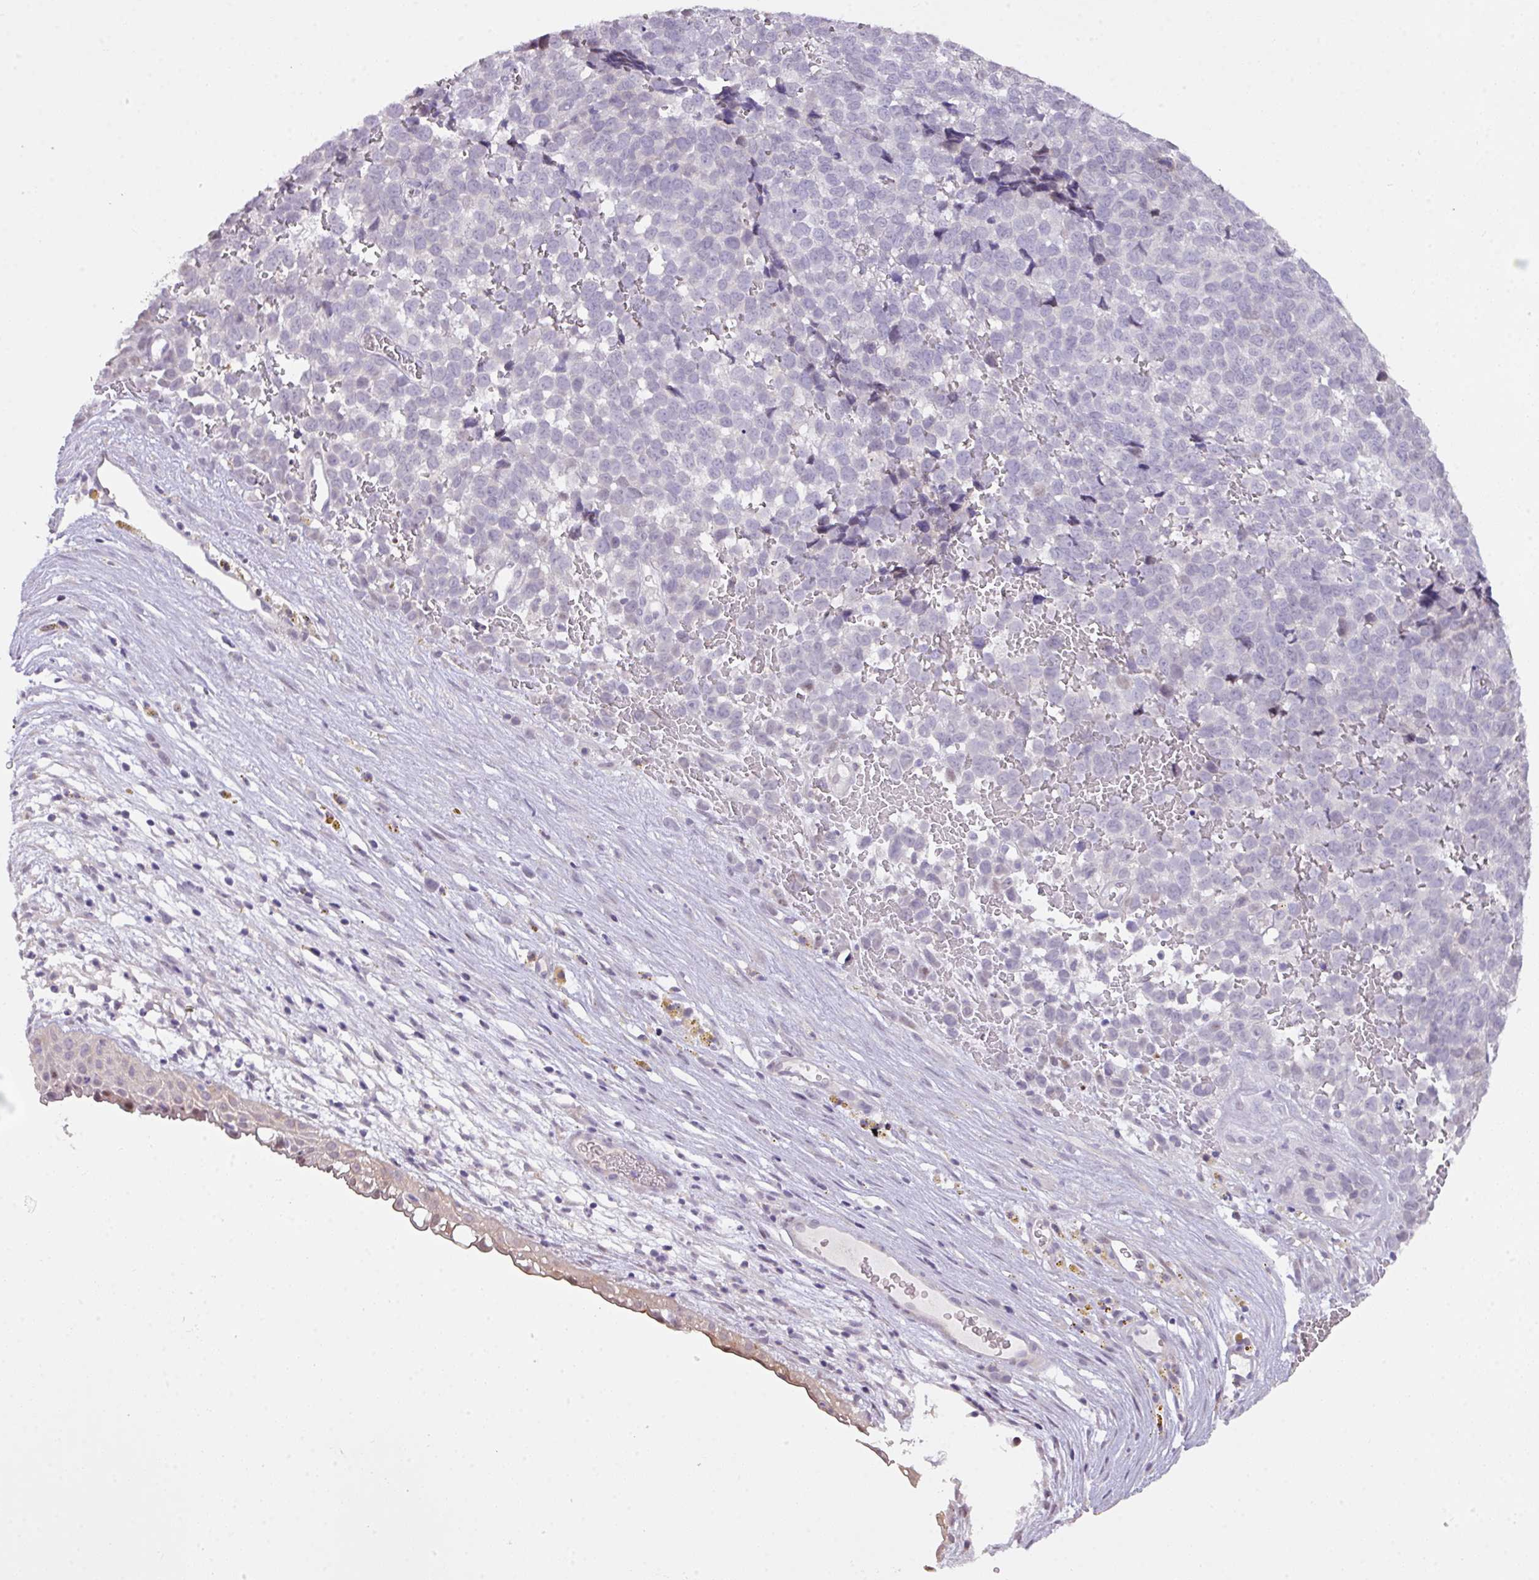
{"staining": {"intensity": "negative", "quantity": "none", "location": "none"}, "tissue": "melanoma", "cell_type": "Tumor cells", "image_type": "cancer", "snomed": [{"axis": "morphology", "description": "Malignant melanoma, NOS"}, {"axis": "topography", "description": "Nose, NOS"}], "caption": "Melanoma was stained to show a protein in brown. There is no significant positivity in tumor cells.", "gene": "ANKRD13B", "patient": {"sex": "female", "age": 48}}